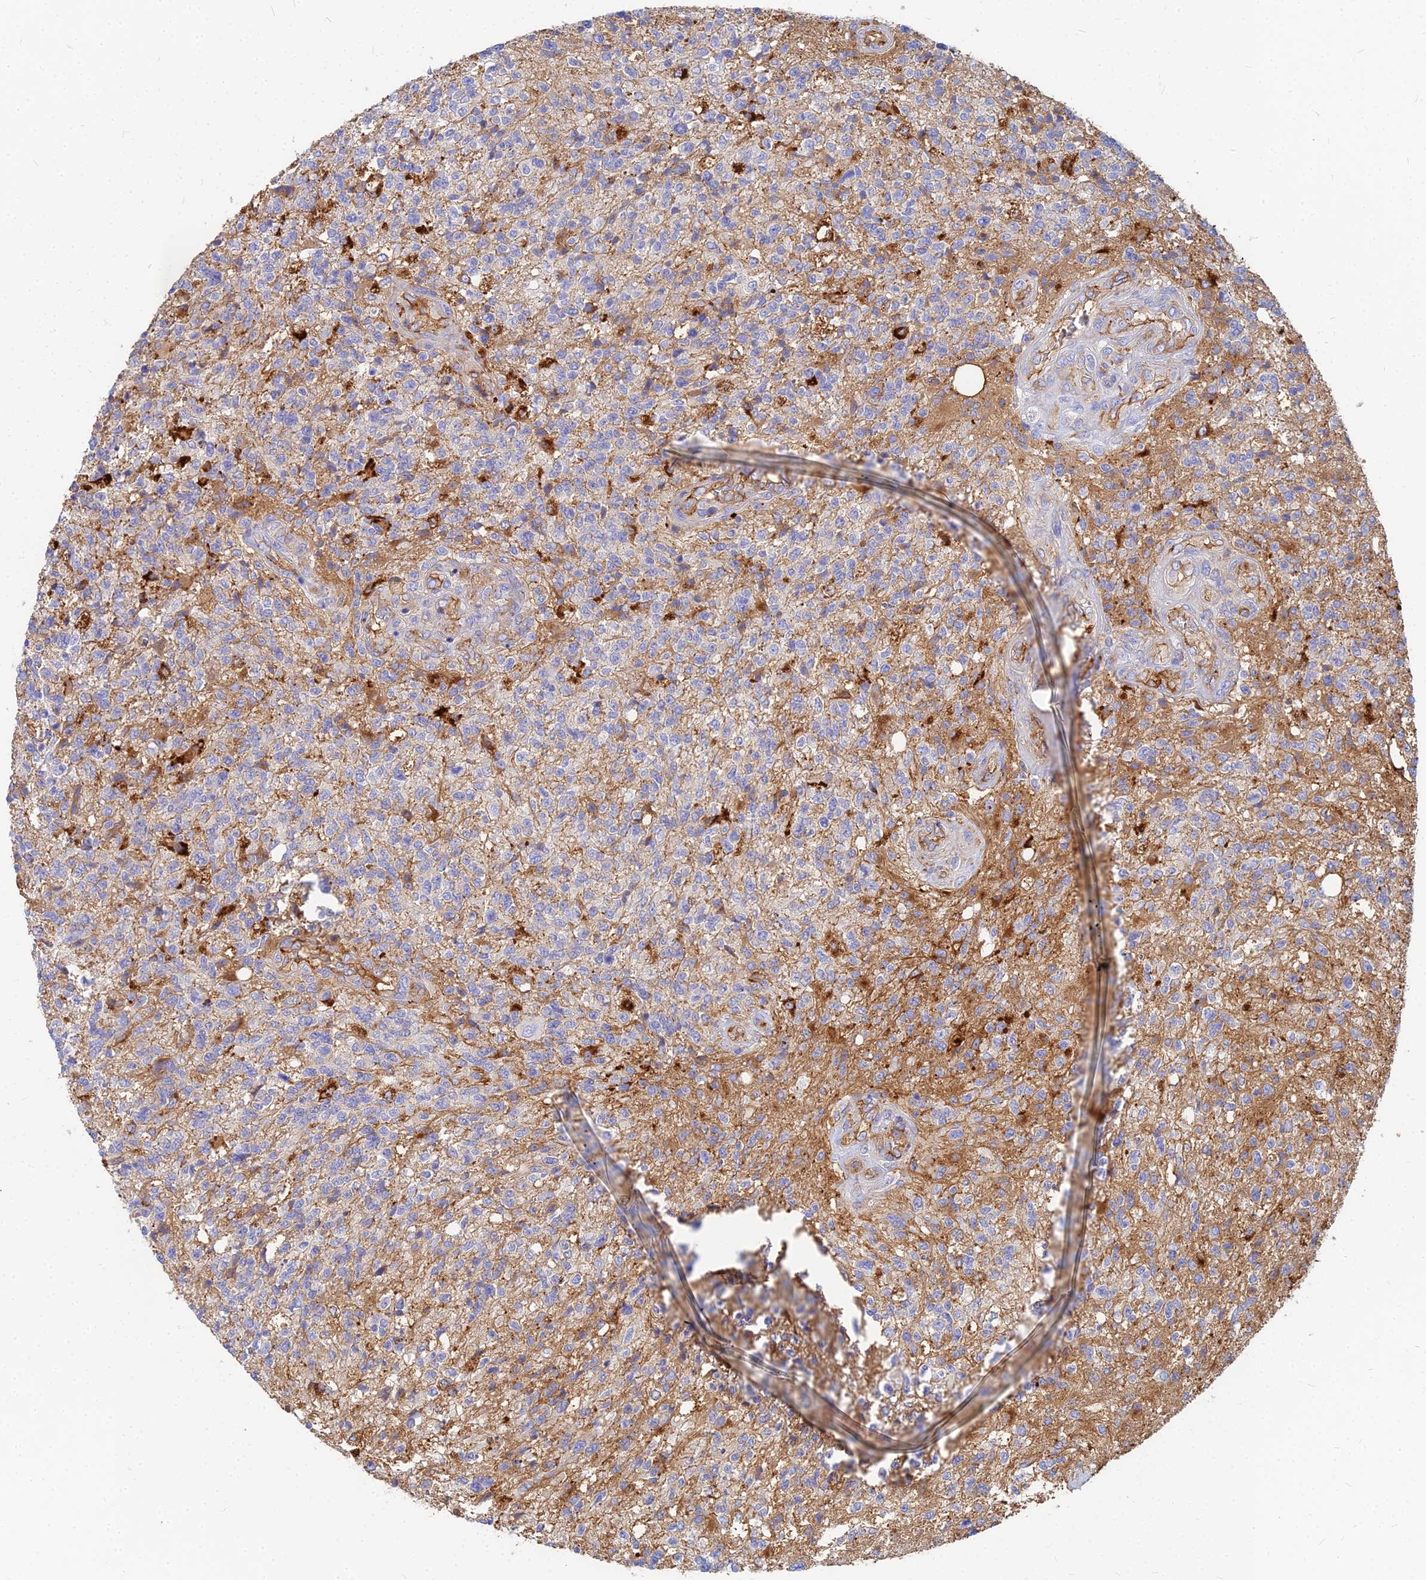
{"staining": {"intensity": "negative", "quantity": "none", "location": "none"}, "tissue": "glioma", "cell_type": "Tumor cells", "image_type": "cancer", "snomed": [{"axis": "morphology", "description": "Glioma, malignant, High grade"}, {"axis": "topography", "description": "Brain"}], "caption": "This is an immunohistochemistry histopathology image of glioma. There is no staining in tumor cells.", "gene": "VAT1", "patient": {"sex": "male", "age": 56}}